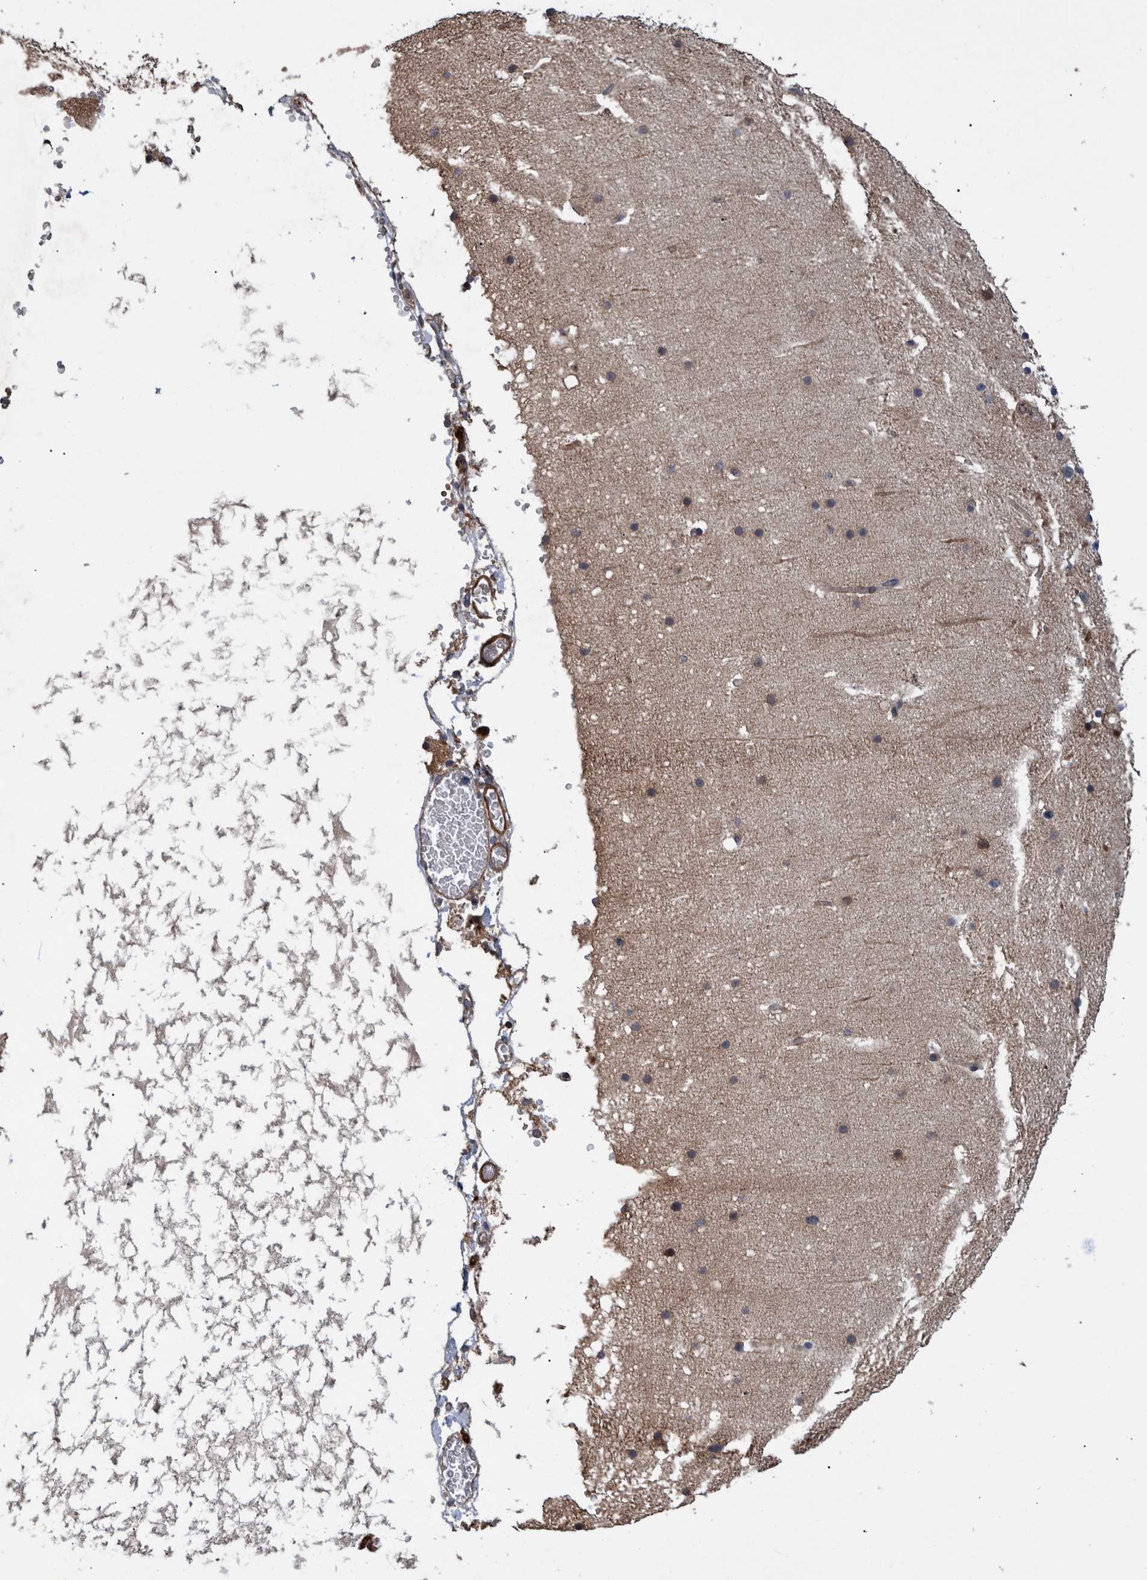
{"staining": {"intensity": "weak", "quantity": "25%-75%", "location": "cytoplasmic/membranous"}, "tissue": "cerebellum", "cell_type": "Cells in granular layer", "image_type": "normal", "snomed": [{"axis": "morphology", "description": "Normal tissue, NOS"}, {"axis": "topography", "description": "Cerebellum"}], "caption": "A low amount of weak cytoplasmic/membranous staining is present in about 25%-75% of cells in granular layer in unremarkable cerebellum. (brown staining indicates protein expression, while blue staining denotes nuclei).", "gene": "B3GNTL1", "patient": {"sex": "male", "age": 57}}